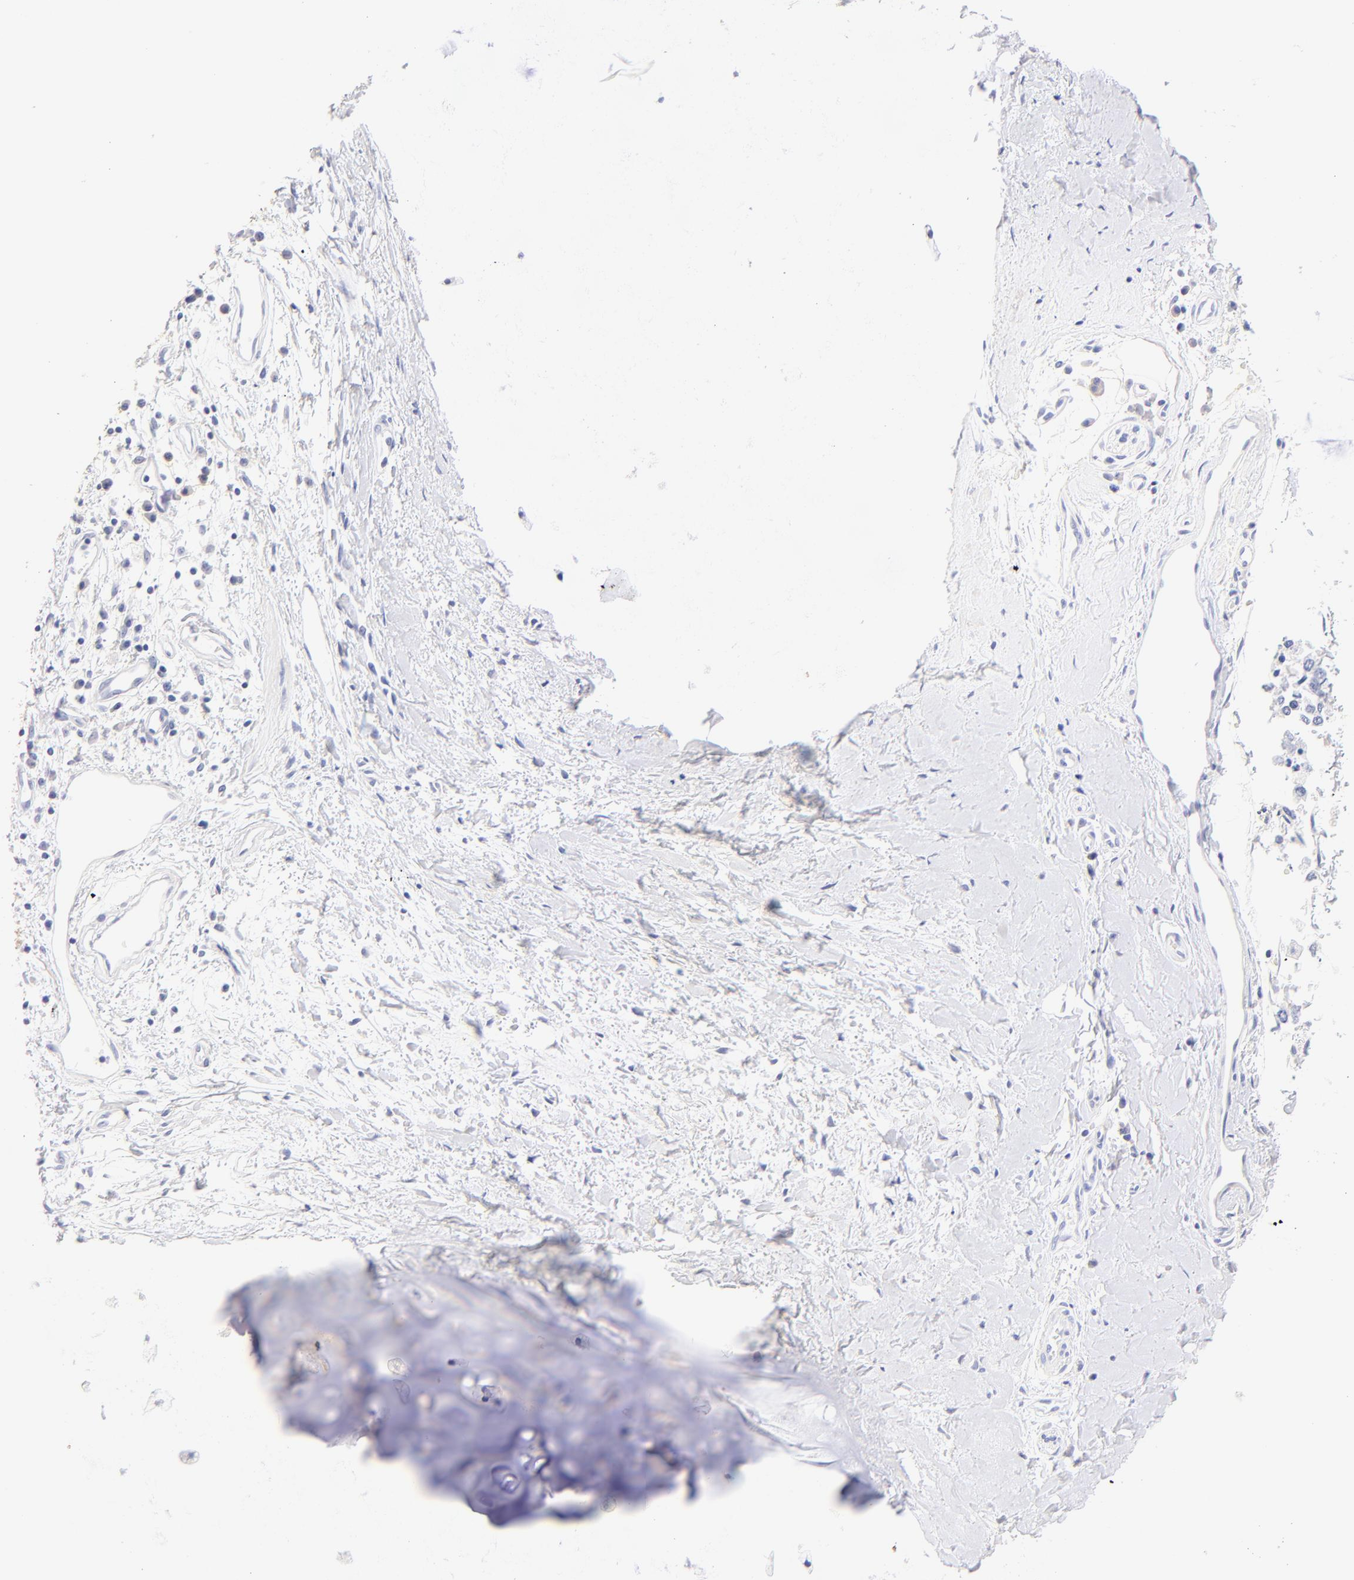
{"staining": {"intensity": "negative", "quantity": "none", "location": "none"}, "tissue": "adipose tissue", "cell_type": "Adipocytes", "image_type": "normal", "snomed": [{"axis": "morphology", "description": "Normal tissue, NOS"}, {"axis": "morphology", "description": "Adenocarcinoma, NOS"}, {"axis": "topography", "description": "Cartilage tissue"}, {"axis": "topography", "description": "Bronchus"}, {"axis": "topography", "description": "Lung"}], "caption": "The histopathology image demonstrates no staining of adipocytes in benign adipose tissue.", "gene": "HORMAD2", "patient": {"sex": "female", "age": 67}}